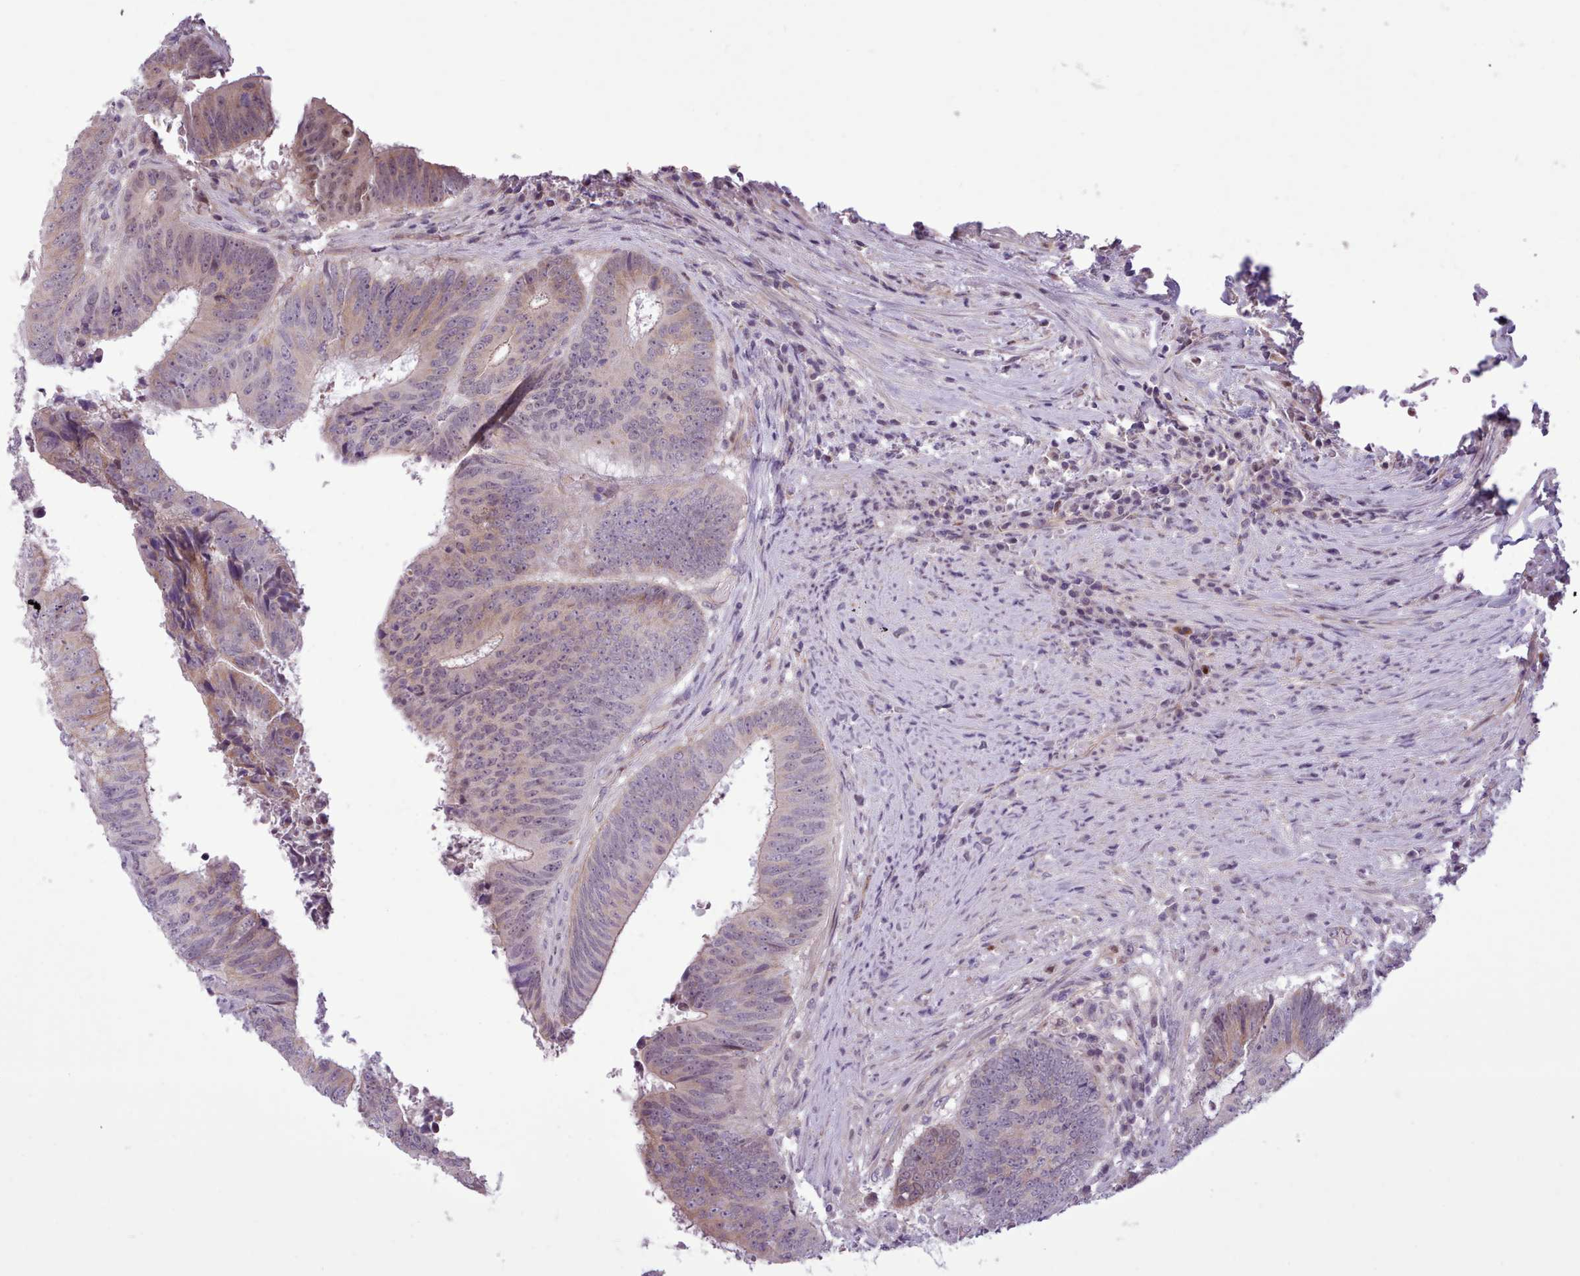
{"staining": {"intensity": "weak", "quantity": "25%-75%", "location": "cytoplasmic/membranous"}, "tissue": "colorectal cancer", "cell_type": "Tumor cells", "image_type": "cancer", "snomed": [{"axis": "morphology", "description": "Adenocarcinoma, NOS"}, {"axis": "topography", "description": "Rectum"}], "caption": "Immunohistochemical staining of colorectal adenocarcinoma demonstrates low levels of weak cytoplasmic/membranous staining in approximately 25%-75% of tumor cells.", "gene": "SLURP1", "patient": {"sex": "male", "age": 72}}